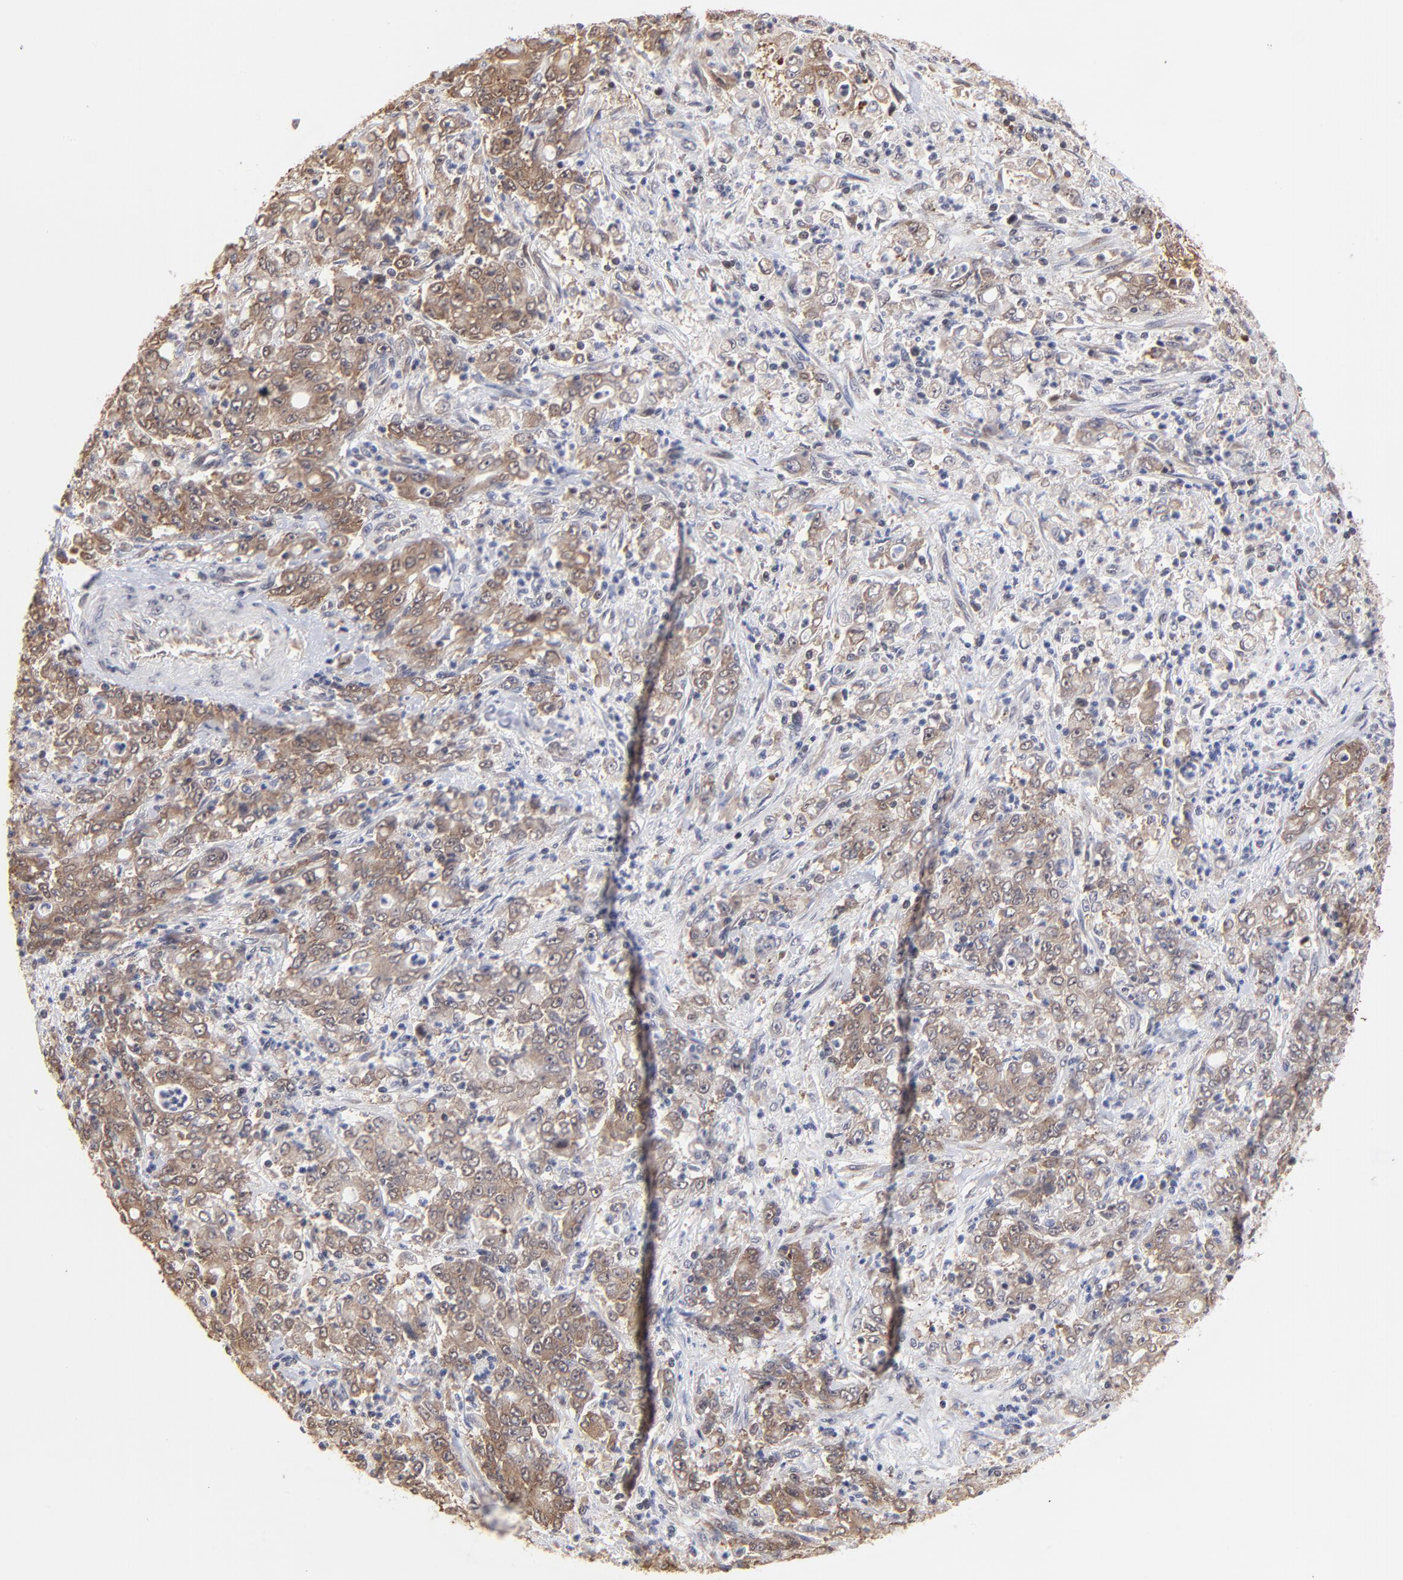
{"staining": {"intensity": "weak", "quantity": "25%-75%", "location": "nuclear"}, "tissue": "stomach cancer", "cell_type": "Tumor cells", "image_type": "cancer", "snomed": [{"axis": "morphology", "description": "Adenocarcinoma, NOS"}, {"axis": "topography", "description": "Stomach, lower"}], "caption": "Protein expression analysis of human stomach adenocarcinoma reveals weak nuclear positivity in about 25%-75% of tumor cells. Using DAB (3,3'-diaminobenzidine) (brown) and hematoxylin (blue) stains, captured at high magnification using brightfield microscopy.", "gene": "BRPF1", "patient": {"sex": "female", "age": 71}}